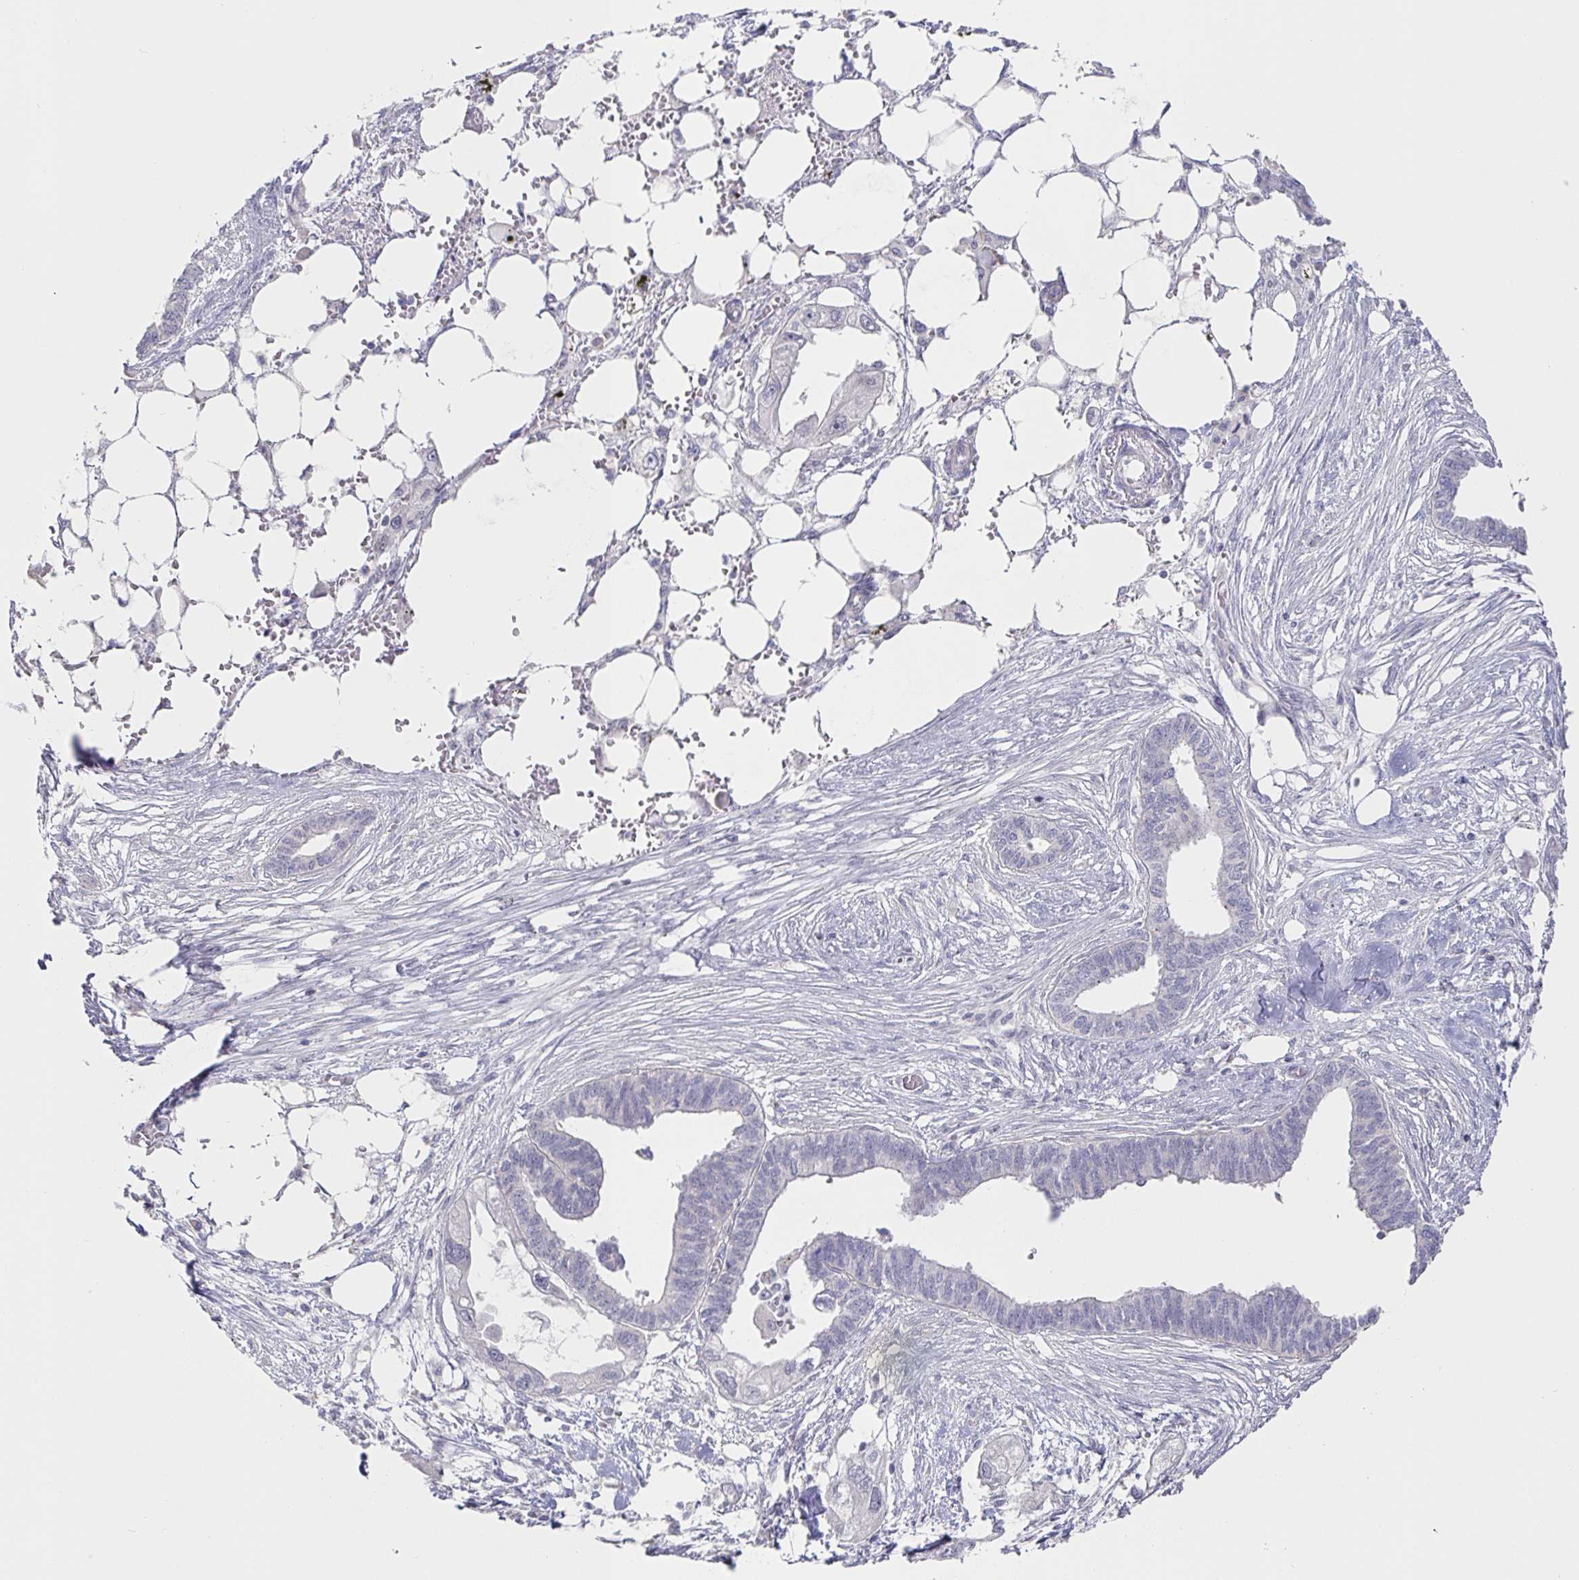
{"staining": {"intensity": "negative", "quantity": "none", "location": "none"}, "tissue": "endometrial cancer", "cell_type": "Tumor cells", "image_type": "cancer", "snomed": [{"axis": "morphology", "description": "Adenocarcinoma, NOS"}, {"axis": "morphology", "description": "Adenocarcinoma, metastatic, NOS"}, {"axis": "topography", "description": "Adipose tissue"}, {"axis": "topography", "description": "Endometrium"}], "caption": "Tumor cells show no significant positivity in endometrial cancer.", "gene": "CIT", "patient": {"sex": "female", "age": 67}}